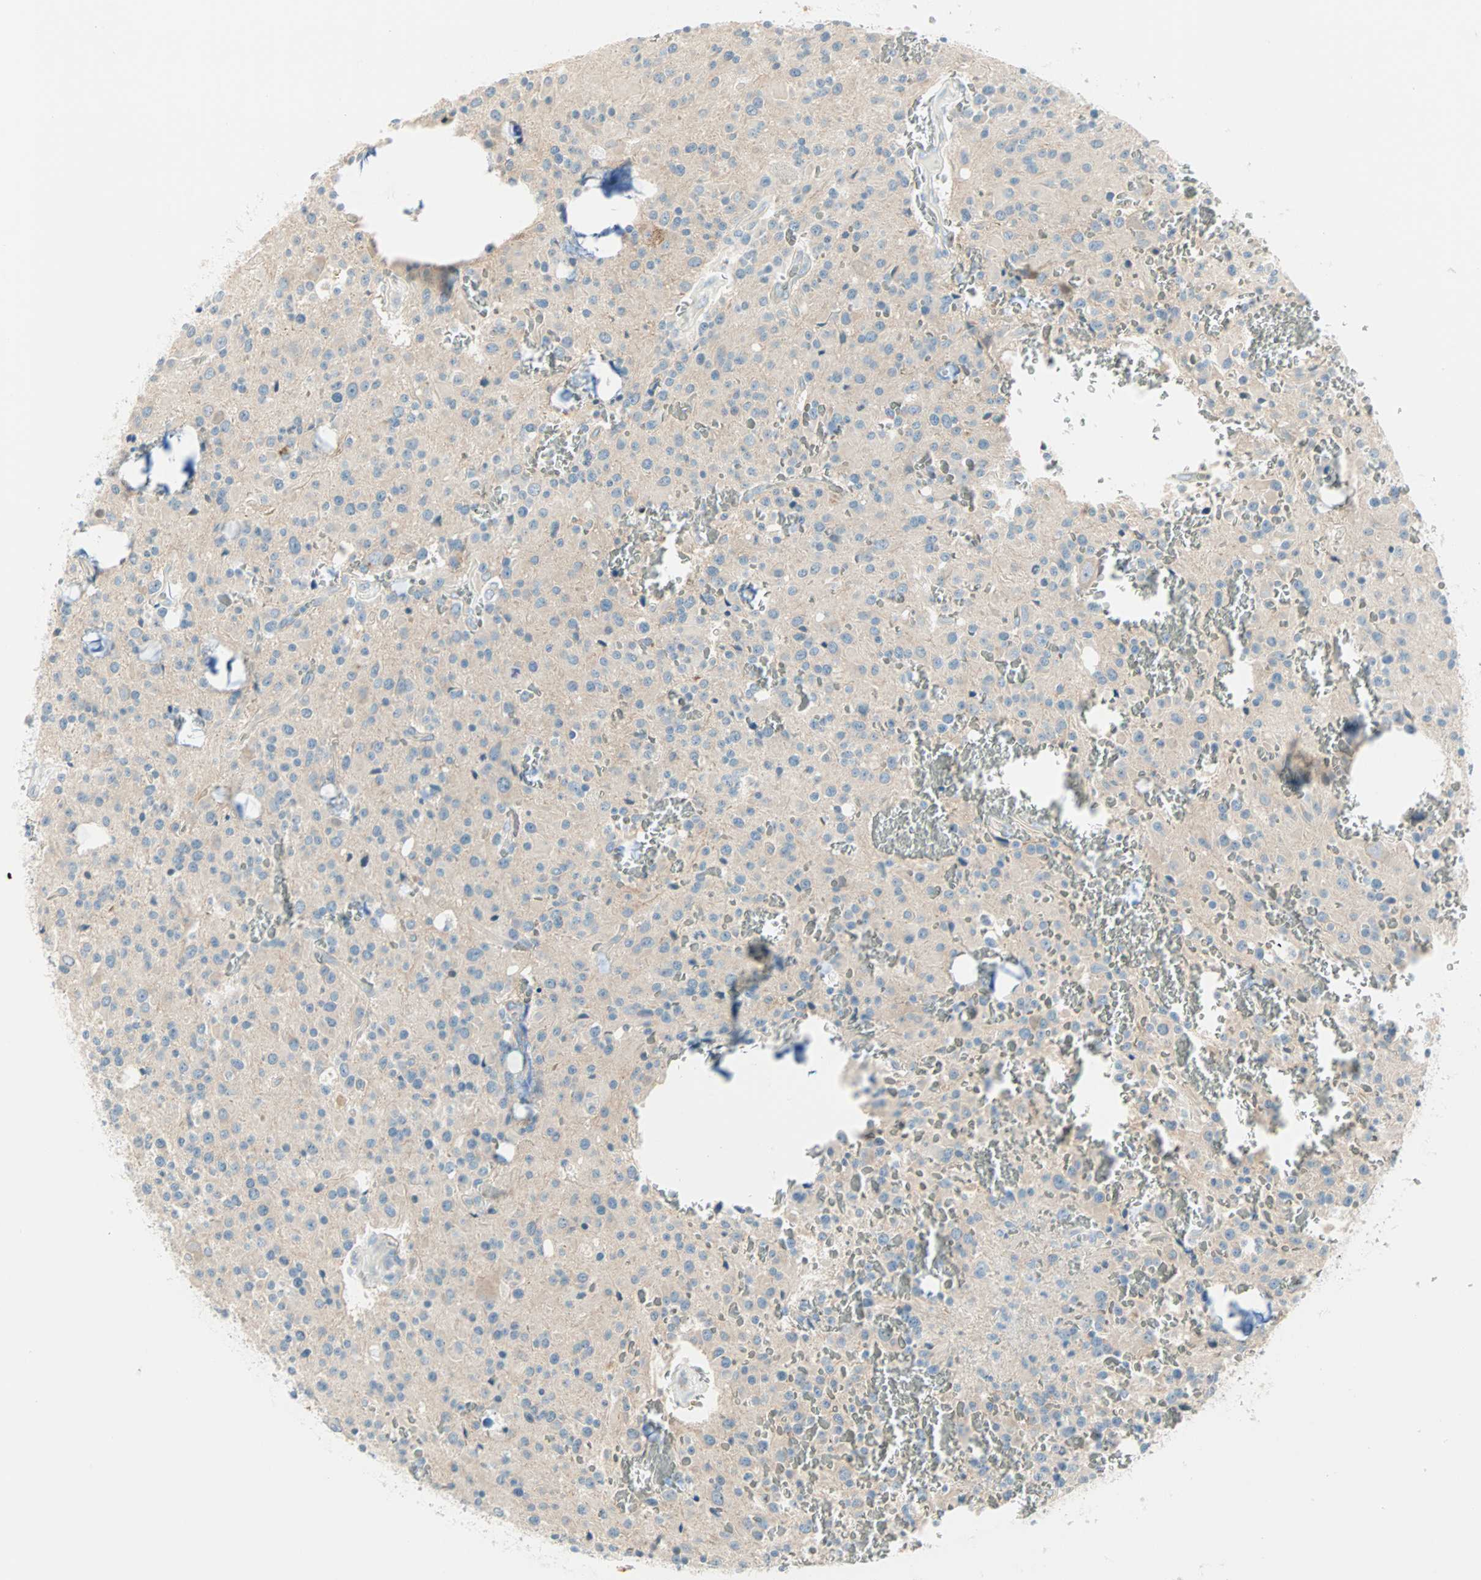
{"staining": {"intensity": "negative", "quantity": "none", "location": "none"}, "tissue": "glioma", "cell_type": "Tumor cells", "image_type": "cancer", "snomed": [{"axis": "morphology", "description": "Glioma, malignant, Low grade"}, {"axis": "topography", "description": "Brain"}], "caption": "DAB (3,3'-diaminobenzidine) immunohistochemical staining of glioma reveals no significant positivity in tumor cells. (Brightfield microscopy of DAB (3,3'-diaminobenzidine) IHC at high magnification).", "gene": "SULT1C2", "patient": {"sex": "male", "age": 58}}